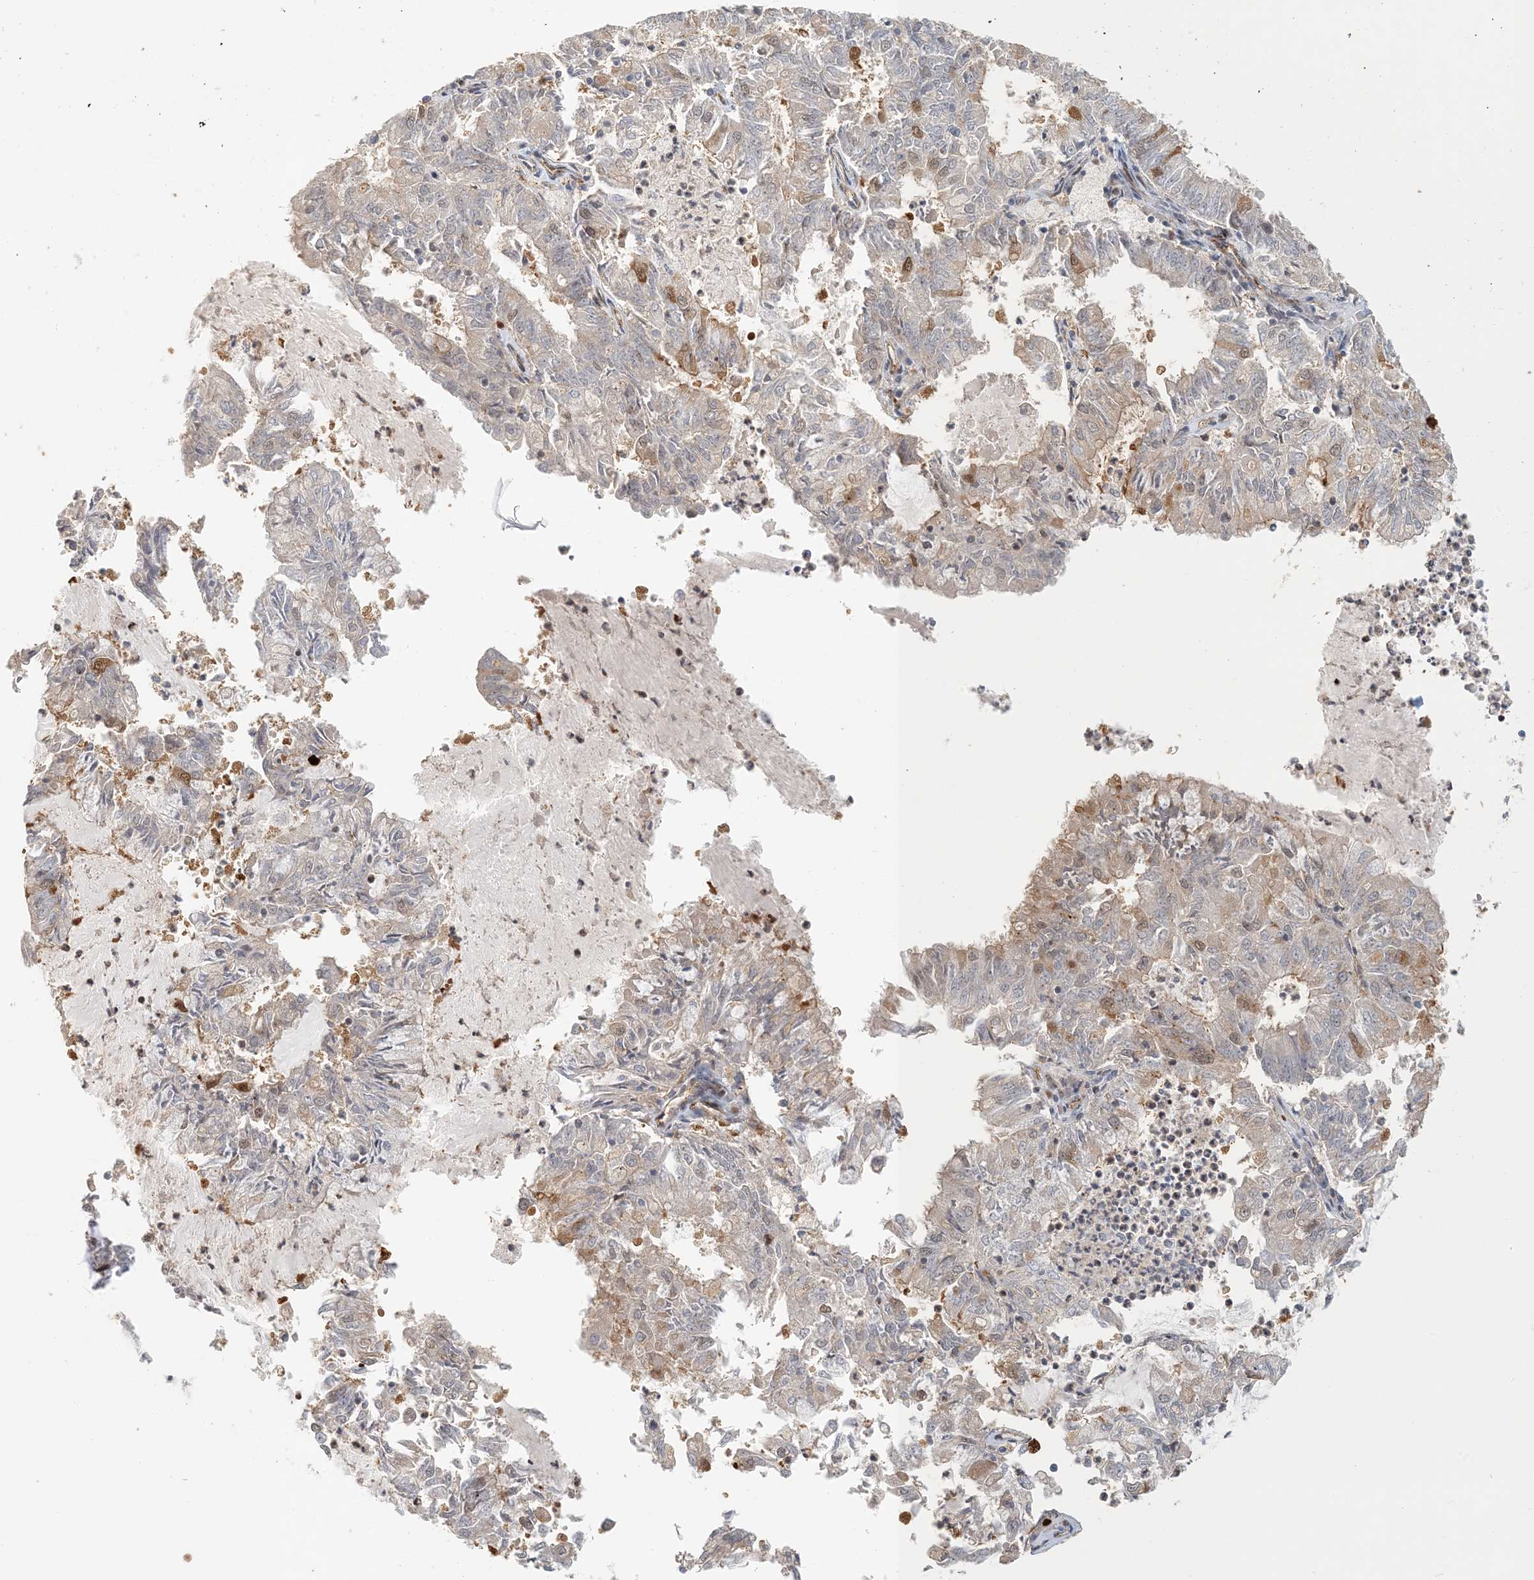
{"staining": {"intensity": "moderate", "quantity": "<25%", "location": "nuclear"}, "tissue": "endometrial cancer", "cell_type": "Tumor cells", "image_type": "cancer", "snomed": [{"axis": "morphology", "description": "Adenocarcinoma, NOS"}, {"axis": "topography", "description": "Endometrium"}], "caption": "Immunohistochemical staining of endometrial adenocarcinoma reveals moderate nuclear protein staining in approximately <25% of tumor cells.", "gene": "MAPKBP1", "patient": {"sex": "female", "age": 57}}